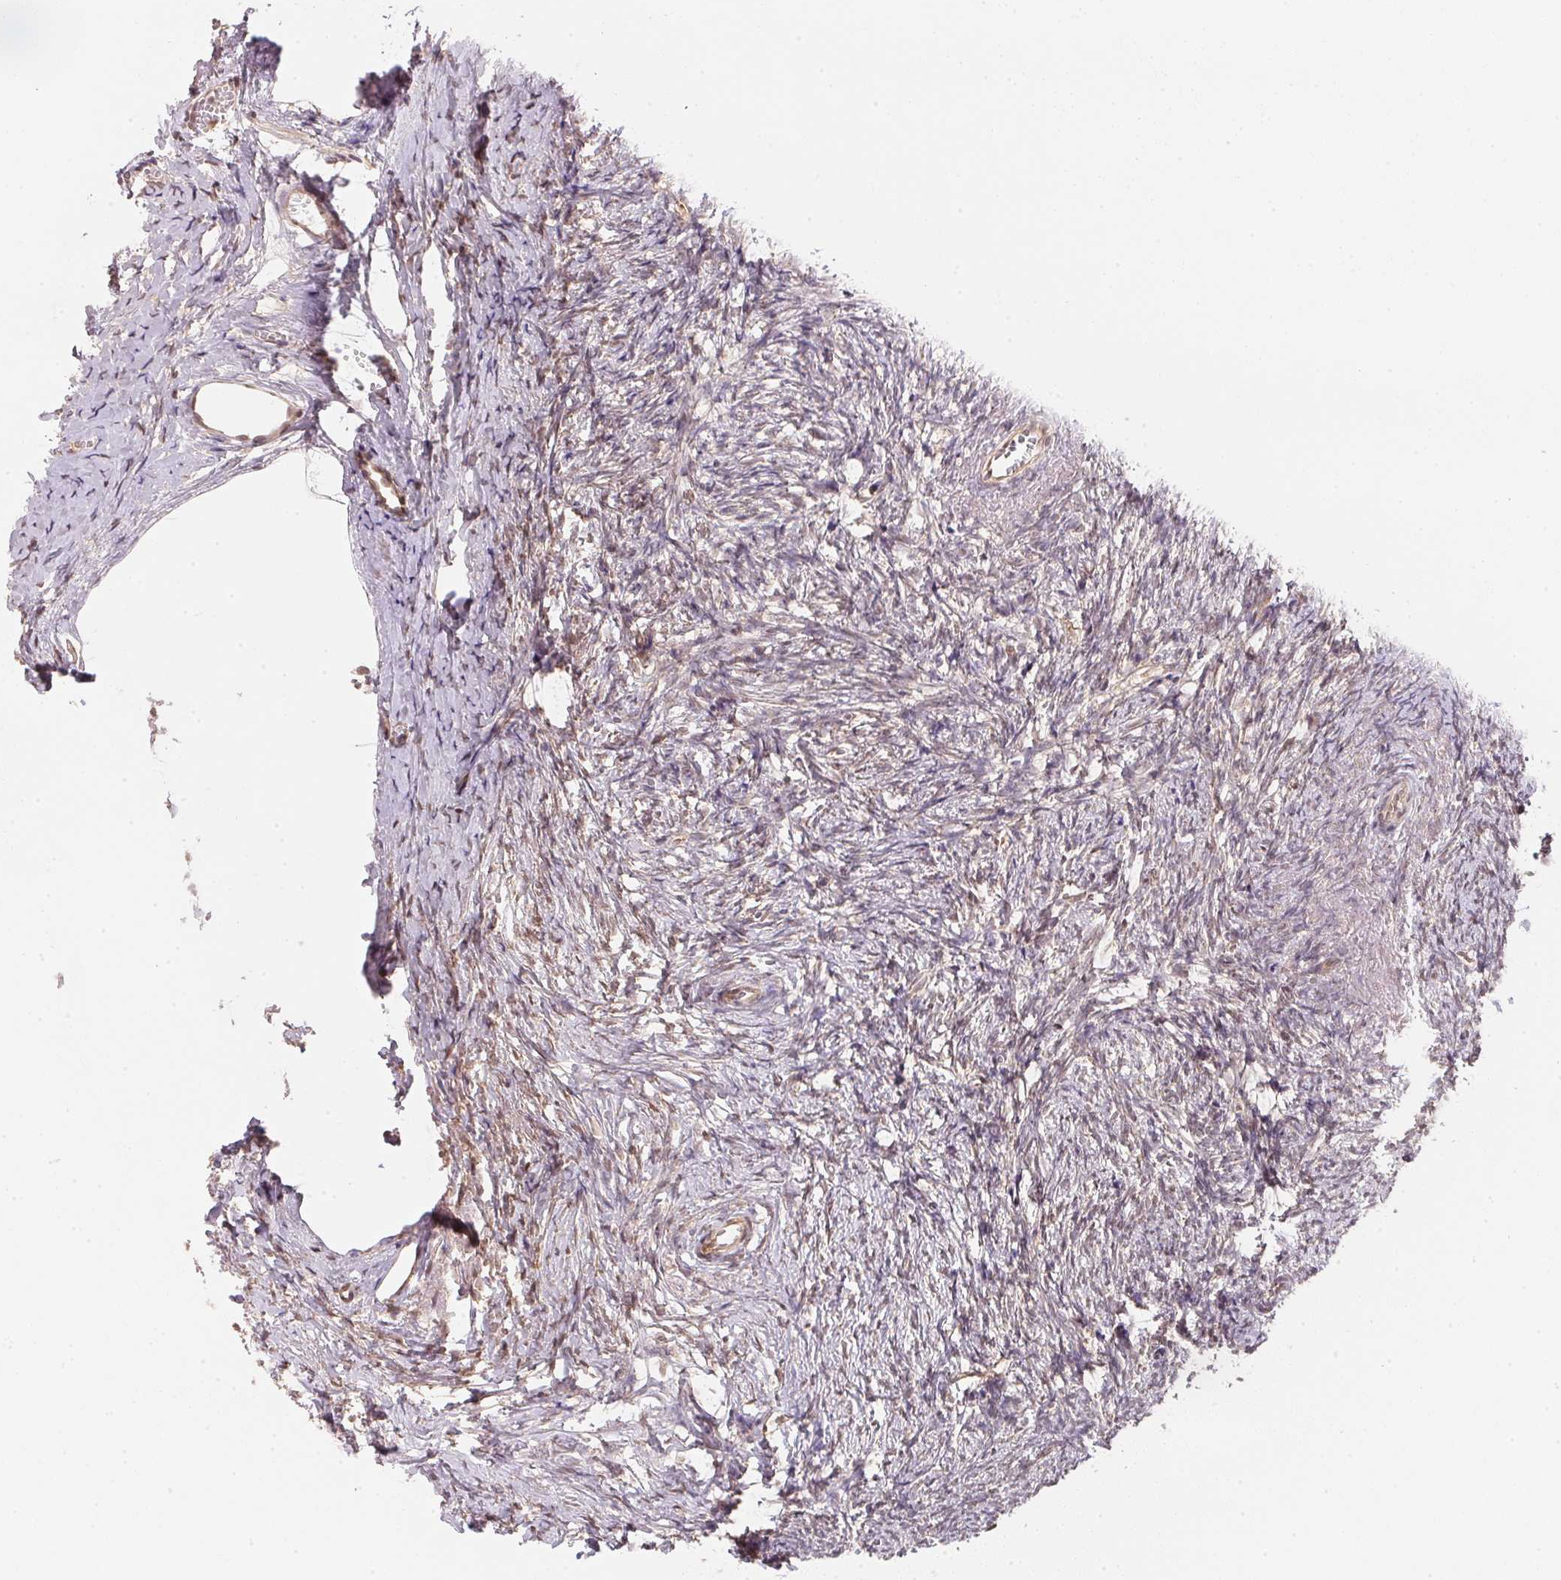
{"staining": {"intensity": "weak", "quantity": "<25%", "location": "cytoplasmic/membranous"}, "tissue": "ovary", "cell_type": "Ovarian stroma cells", "image_type": "normal", "snomed": [{"axis": "morphology", "description": "Normal tissue, NOS"}, {"axis": "topography", "description": "Ovary"}], "caption": "A high-resolution photomicrograph shows immunohistochemistry staining of normal ovary, which demonstrates no significant expression in ovarian stroma cells. (DAB IHC, high magnification).", "gene": "EI24", "patient": {"sex": "female", "age": 41}}